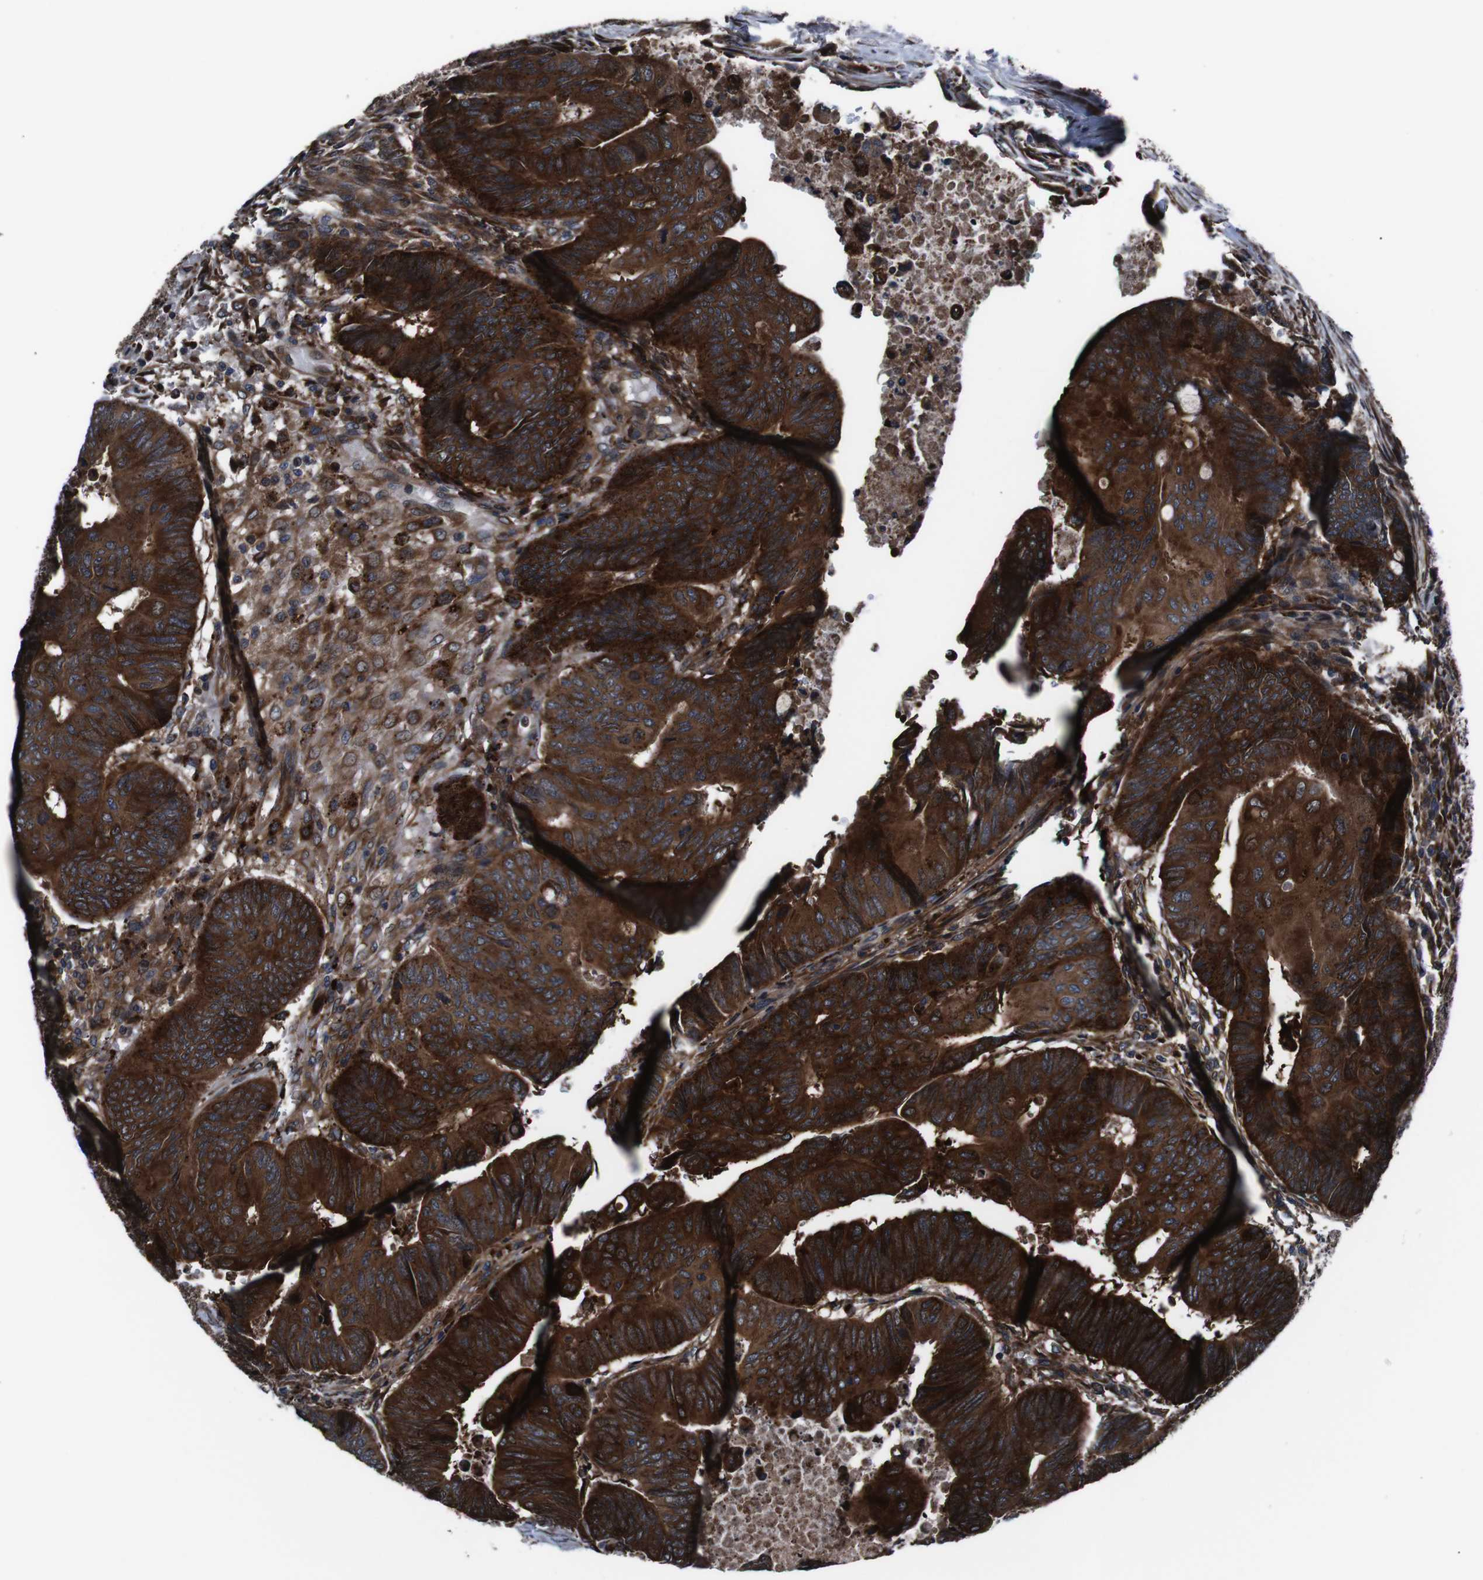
{"staining": {"intensity": "strong", "quantity": ">75%", "location": "cytoplasmic/membranous"}, "tissue": "colorectal cancer", "cell_type": "Tumor cells", "image_type": "cancer", "snomed": [{"axis": "morphology", "description": "Normal tissue, NOS"}, {"axis": "morphology", "description": "Adenocarcinoma, NOS"}, {"axis": "topography", "description": "Rectum"}, {"axis": "topography", "description": "Peripheral nerve tissue"}], "caption": "Strong cytoplasmic/membranous protein staining is present in about >75% of tumor cells in adenocarcinoma (colorectal). Nuclei are stained in blue.", "gene": "EIF4A2", "patient": {"sex": "male", "age": 92}}